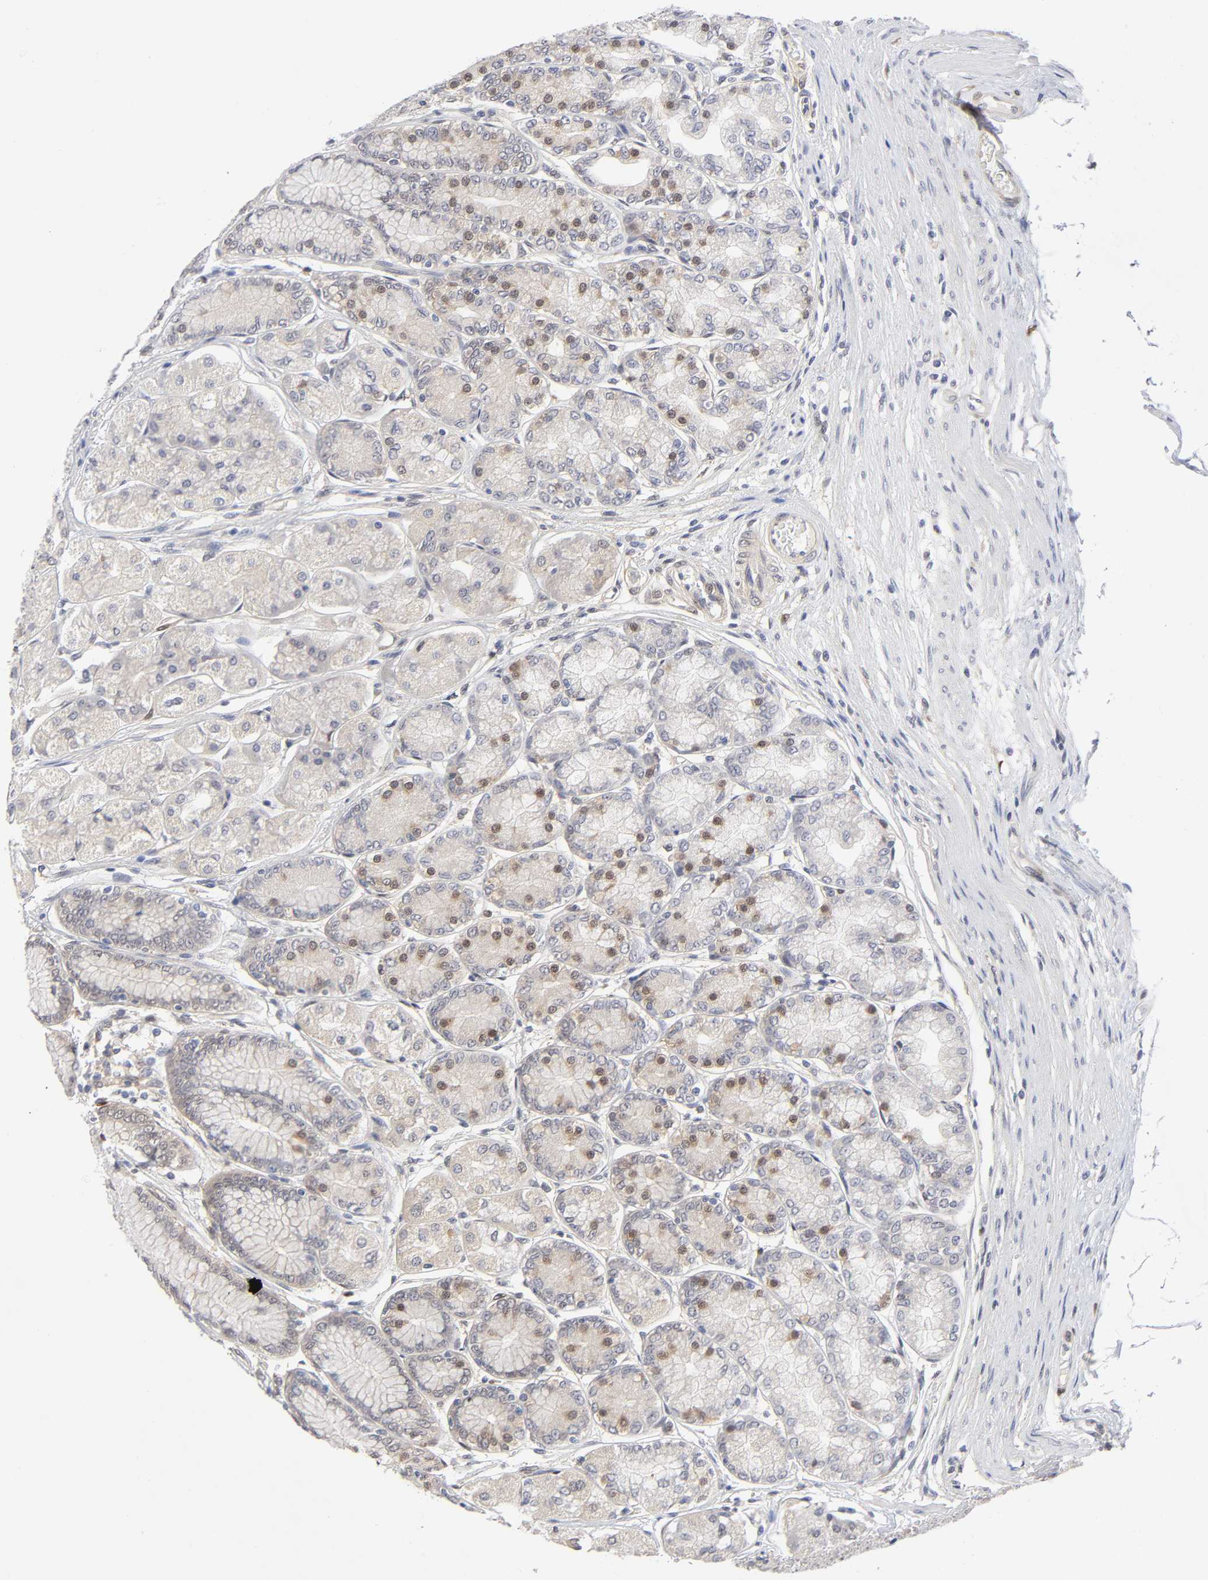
{"staining": {"intensity": "weak", "quantity": ">75%", "location": "cytoplasmic/membranous"}, "tissue": "stomach", "cell_type": "Glandular cells", "image_type": "normal", "snomed": [{"axis": "morphology", "description": "Normal tissue, NOS"}, {"axis": "morphology", "description": "Adenocarcinoma, NOS"}, {"axis": "topography", "description": "Stomach"}, {"axis": "topography", "description": "Stomach, lower"}], "caption": "Weak cytoplasmic/membranous protein expression is seen in about >75% of glandular cells in stomach. (brown staining indicates protein expression, while blue staining denotes nuclei).", "gene": "PTEN", "patient": {"sex": "female", "age": 65}}